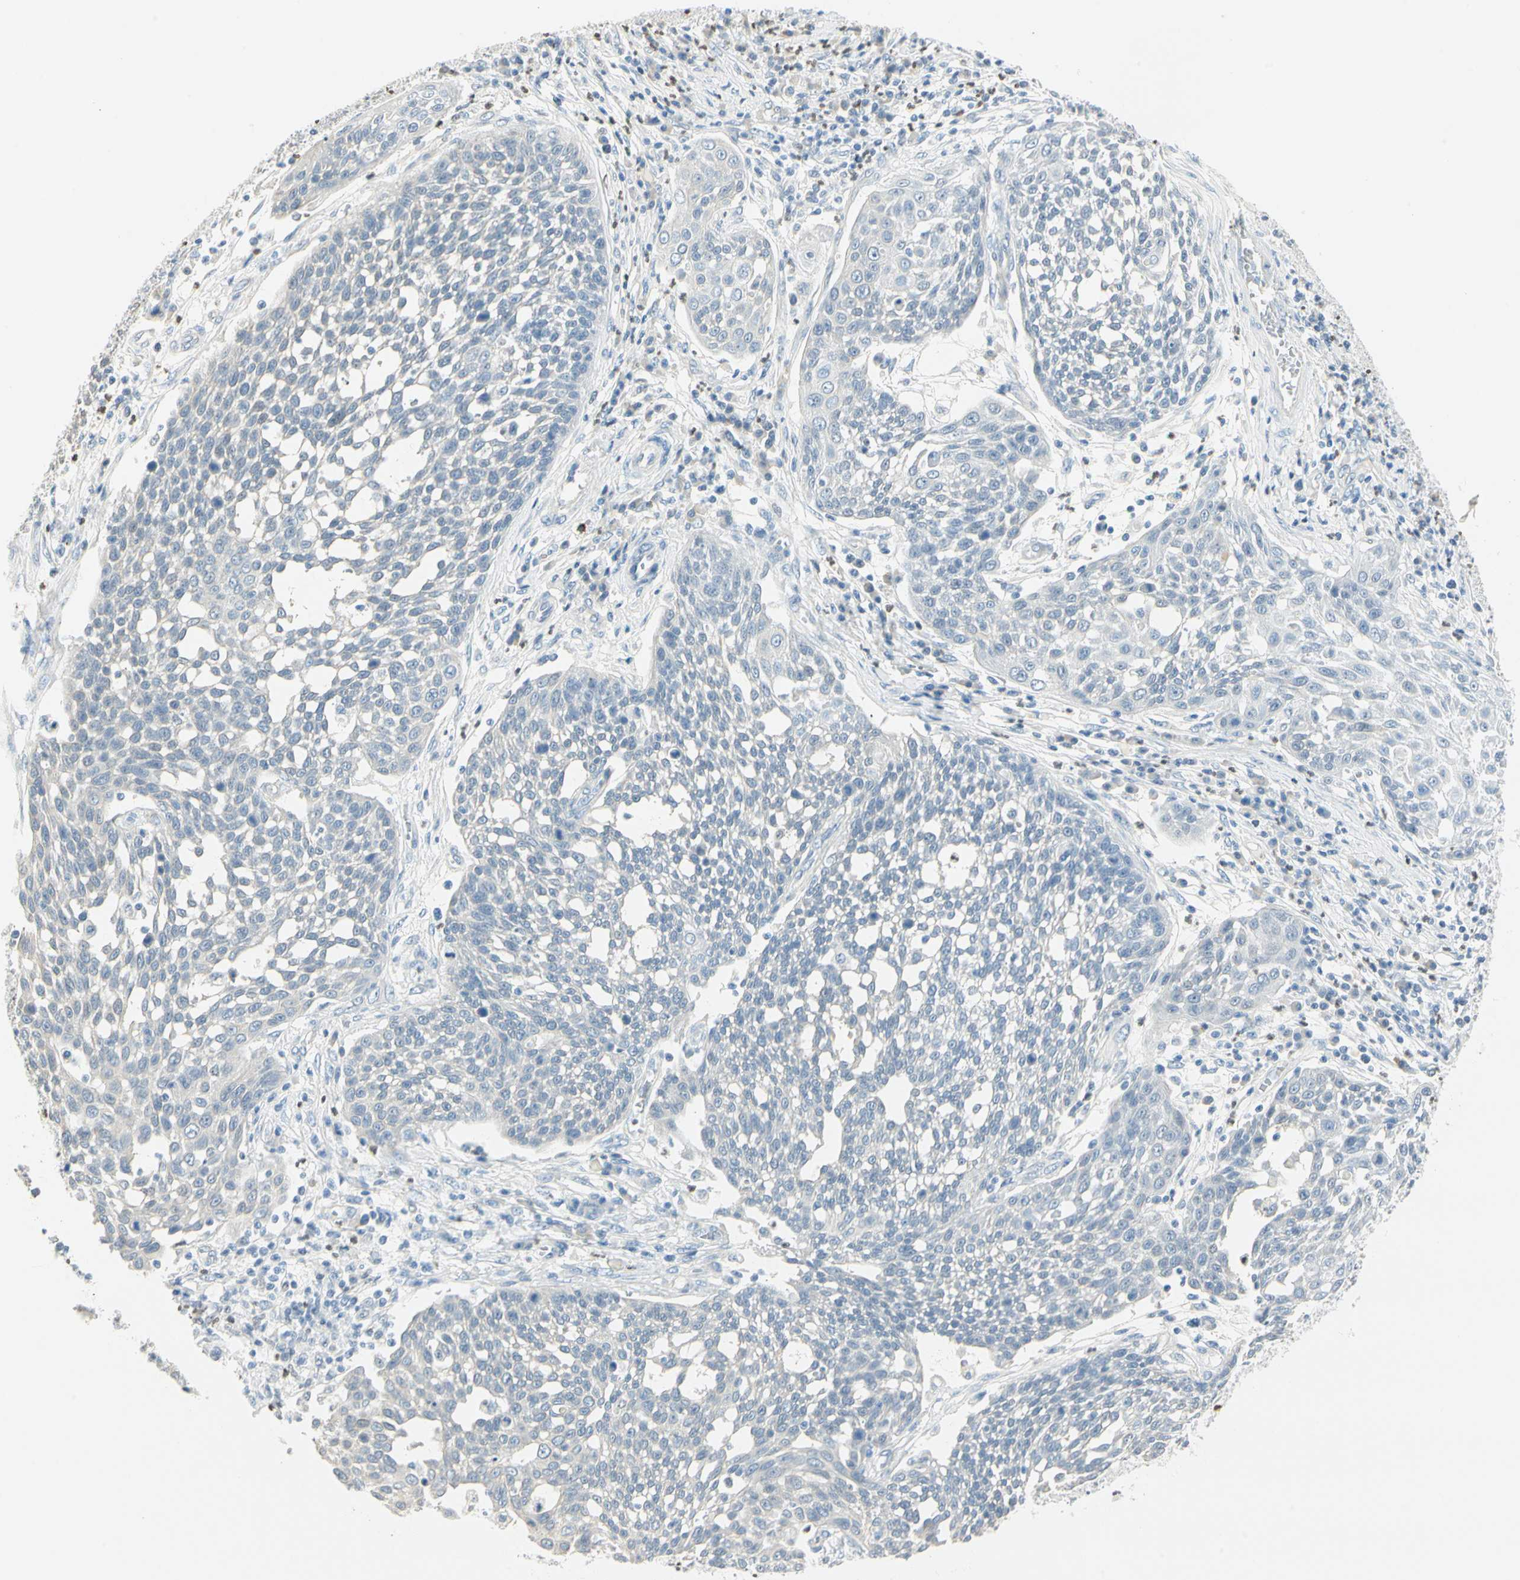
{"staining": {"intensity": "negative", "quantity": "none", "location": "none"}, "tissue": "cervical cancer", "cell_type": "Tumor cells", "image_type": "cancer", "snomed": [{"axis": "morphology", "description": "Squamous cell carcinoma, NOS"}, {"axis": "topography", "description": "Cervix"}], "caption": "A micrograph of cervical squamous cell carcinoma stained for a protein shows no brown staining in tumor cells.", "gene": "MLLT10", "patient": {"sex": "female", "age": 34}}